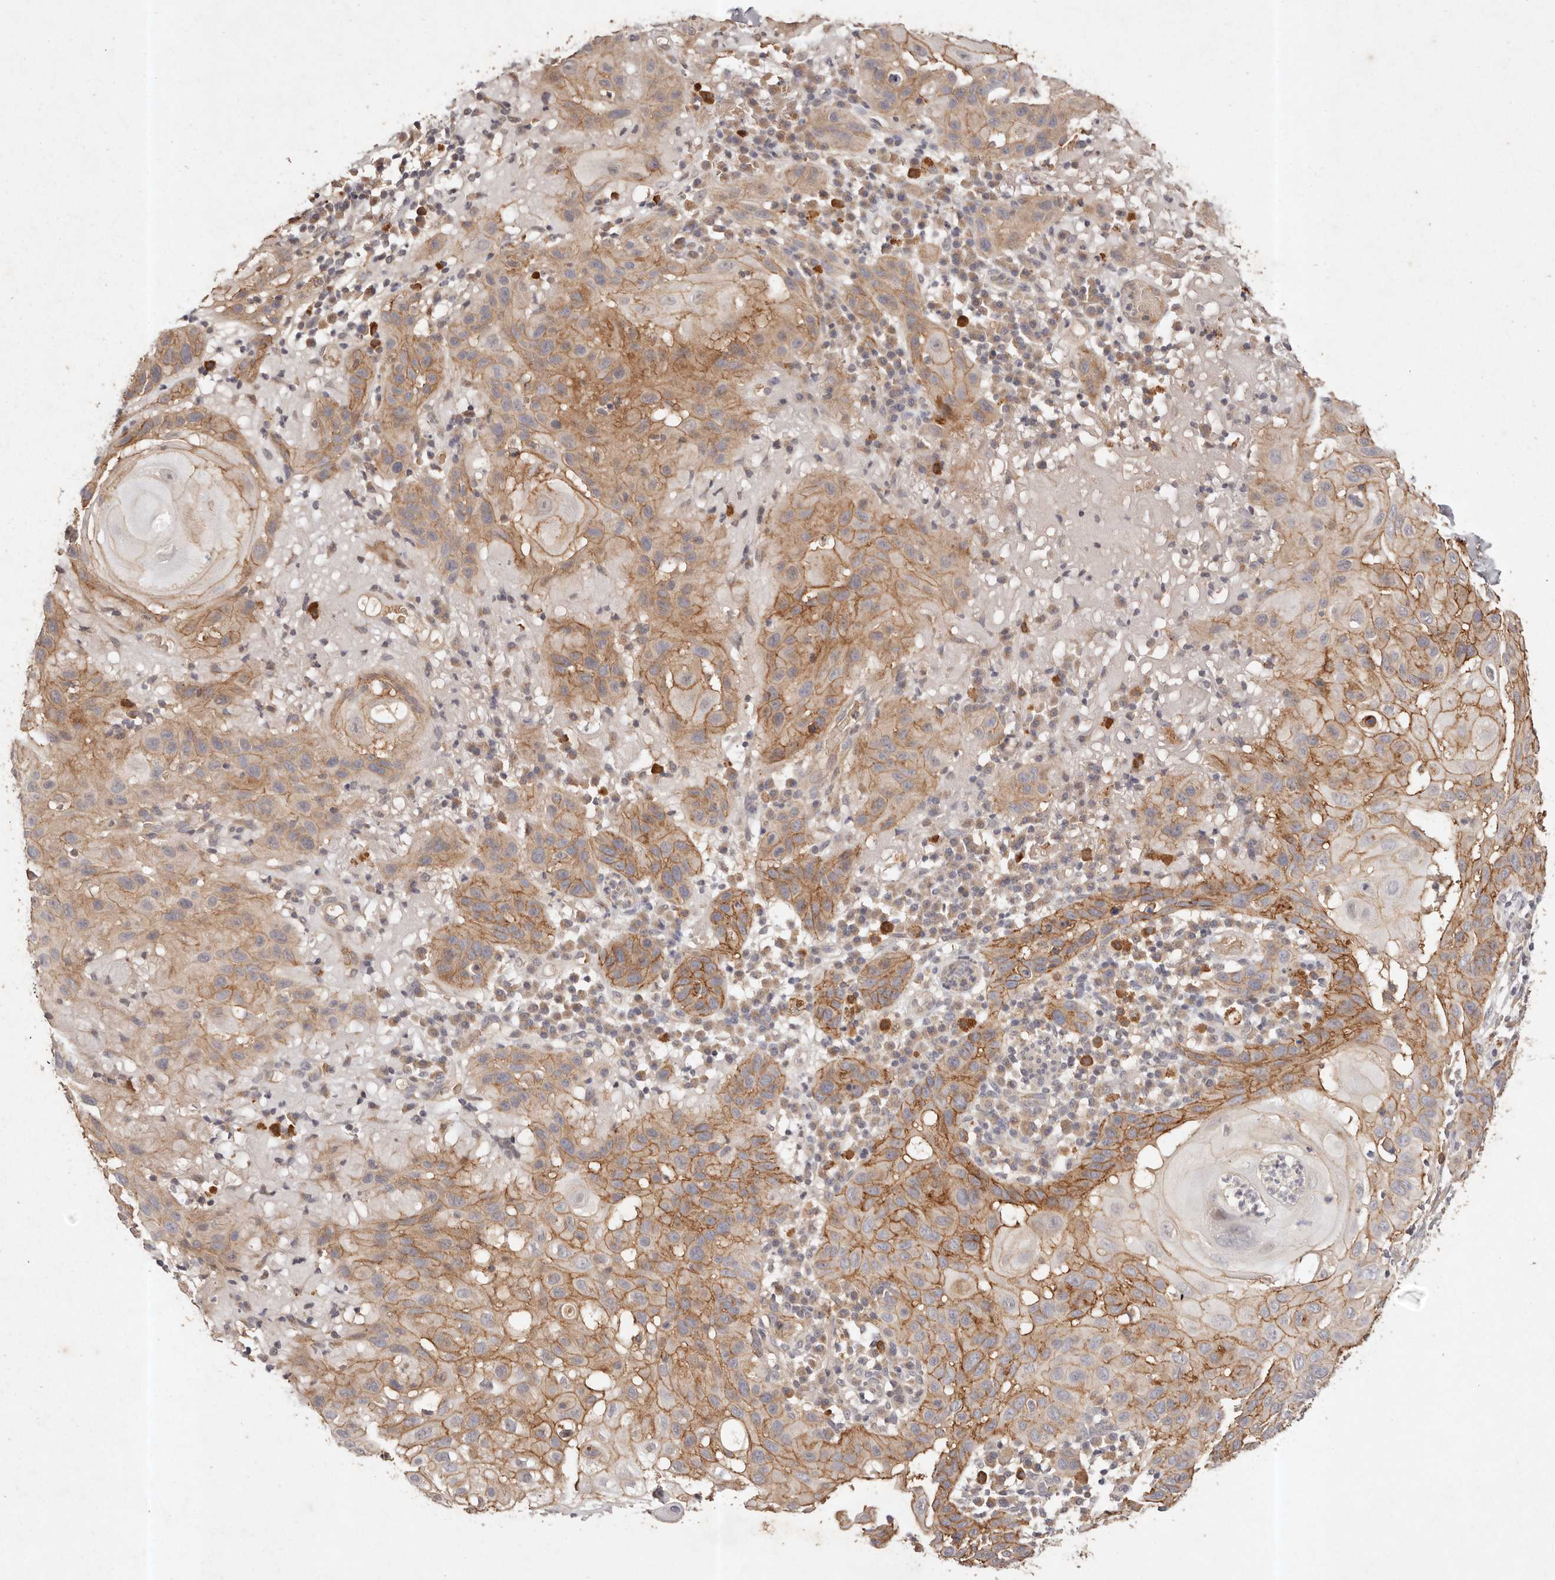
{"staining": {"intensity": "moderate", "quantity": ">75%", "location": "cytoplasmic/membranous"}, "tissue": "skin cancer", "cell_type": "Tumor cells", "image_type": "cancer", "snomed": [{"axis": "morphology", "description": "Normal tissue, NOS"}, {"axis": "morphology", "description": "Squamous cell carcinoma, NOS"}, {"axis": "topography", "description": "Skin"}], "caption": "Moderate cytoplasmic/membranous expression for a protein is present in approximately >75% of tumor cells of skin squamous cell carcinoma using immunohistochemistry.", "gene": "CXADR", "patient": {"sex": "female", "age": 96}}